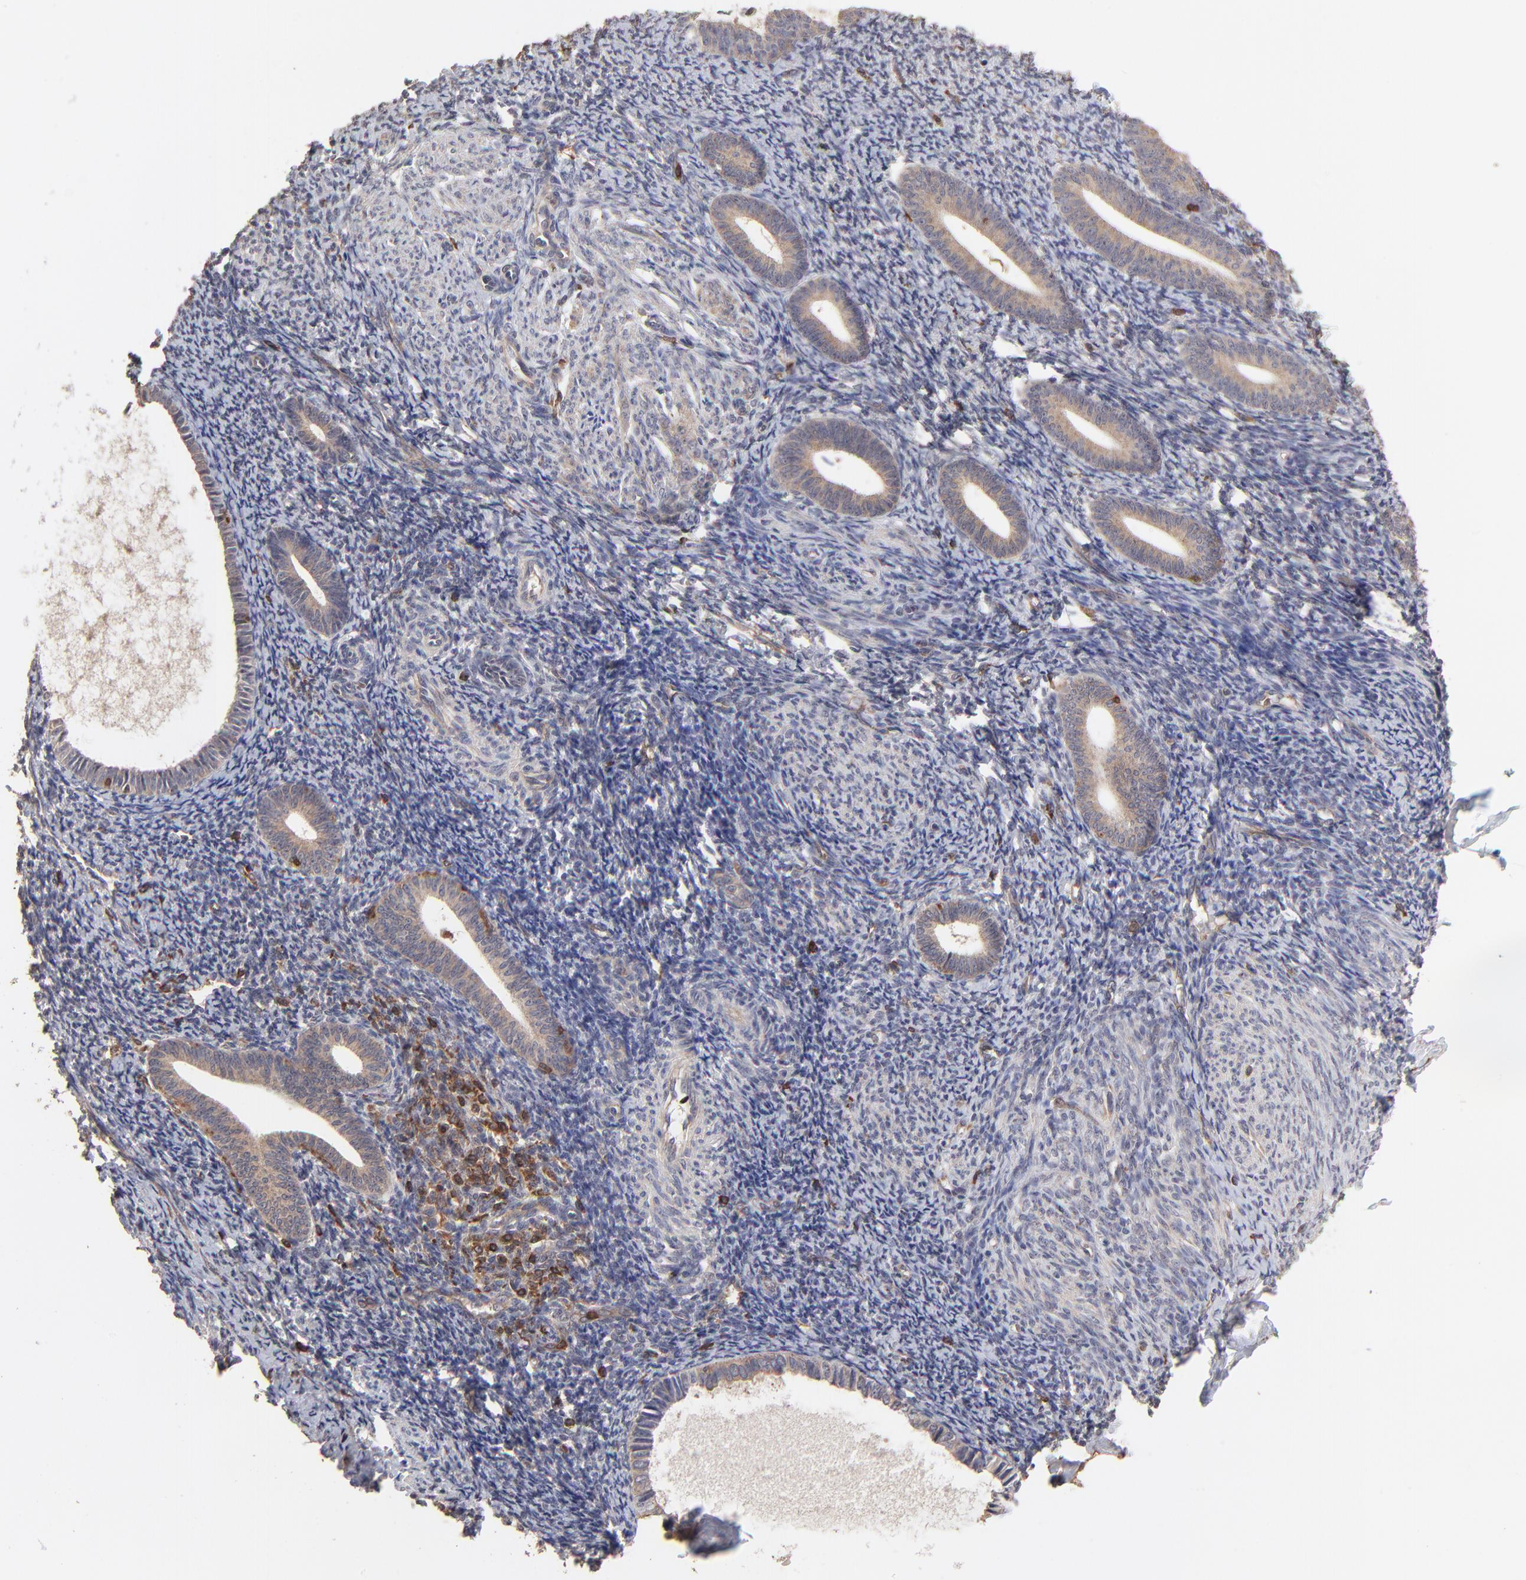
{"staining": {"intensity": "strong", "quantity": "<25%", "location": "cytoplasmic/membranous"}, "tissue": "endometrium", "cell_type": "Cells in endometrial stroma", "image_type": "normal", "snomed": [{"axis": "morphology", "description": "Normal tissue, NOS"}, {"axis": "topography", "description": "Endometrium"}], "caption": "The immunohistochemical stain highlights strong cytoplasmic/membranous expression in cells in endometrial stroma of benign endometrium. Using DAB (3,3'-diaminobenzidine) (brown) and hematoxylin (blue) stains, captured at high magnification using brightfield microscopy.", "gene": "STON2", "patient": {"sex": "female", "age": 57}}